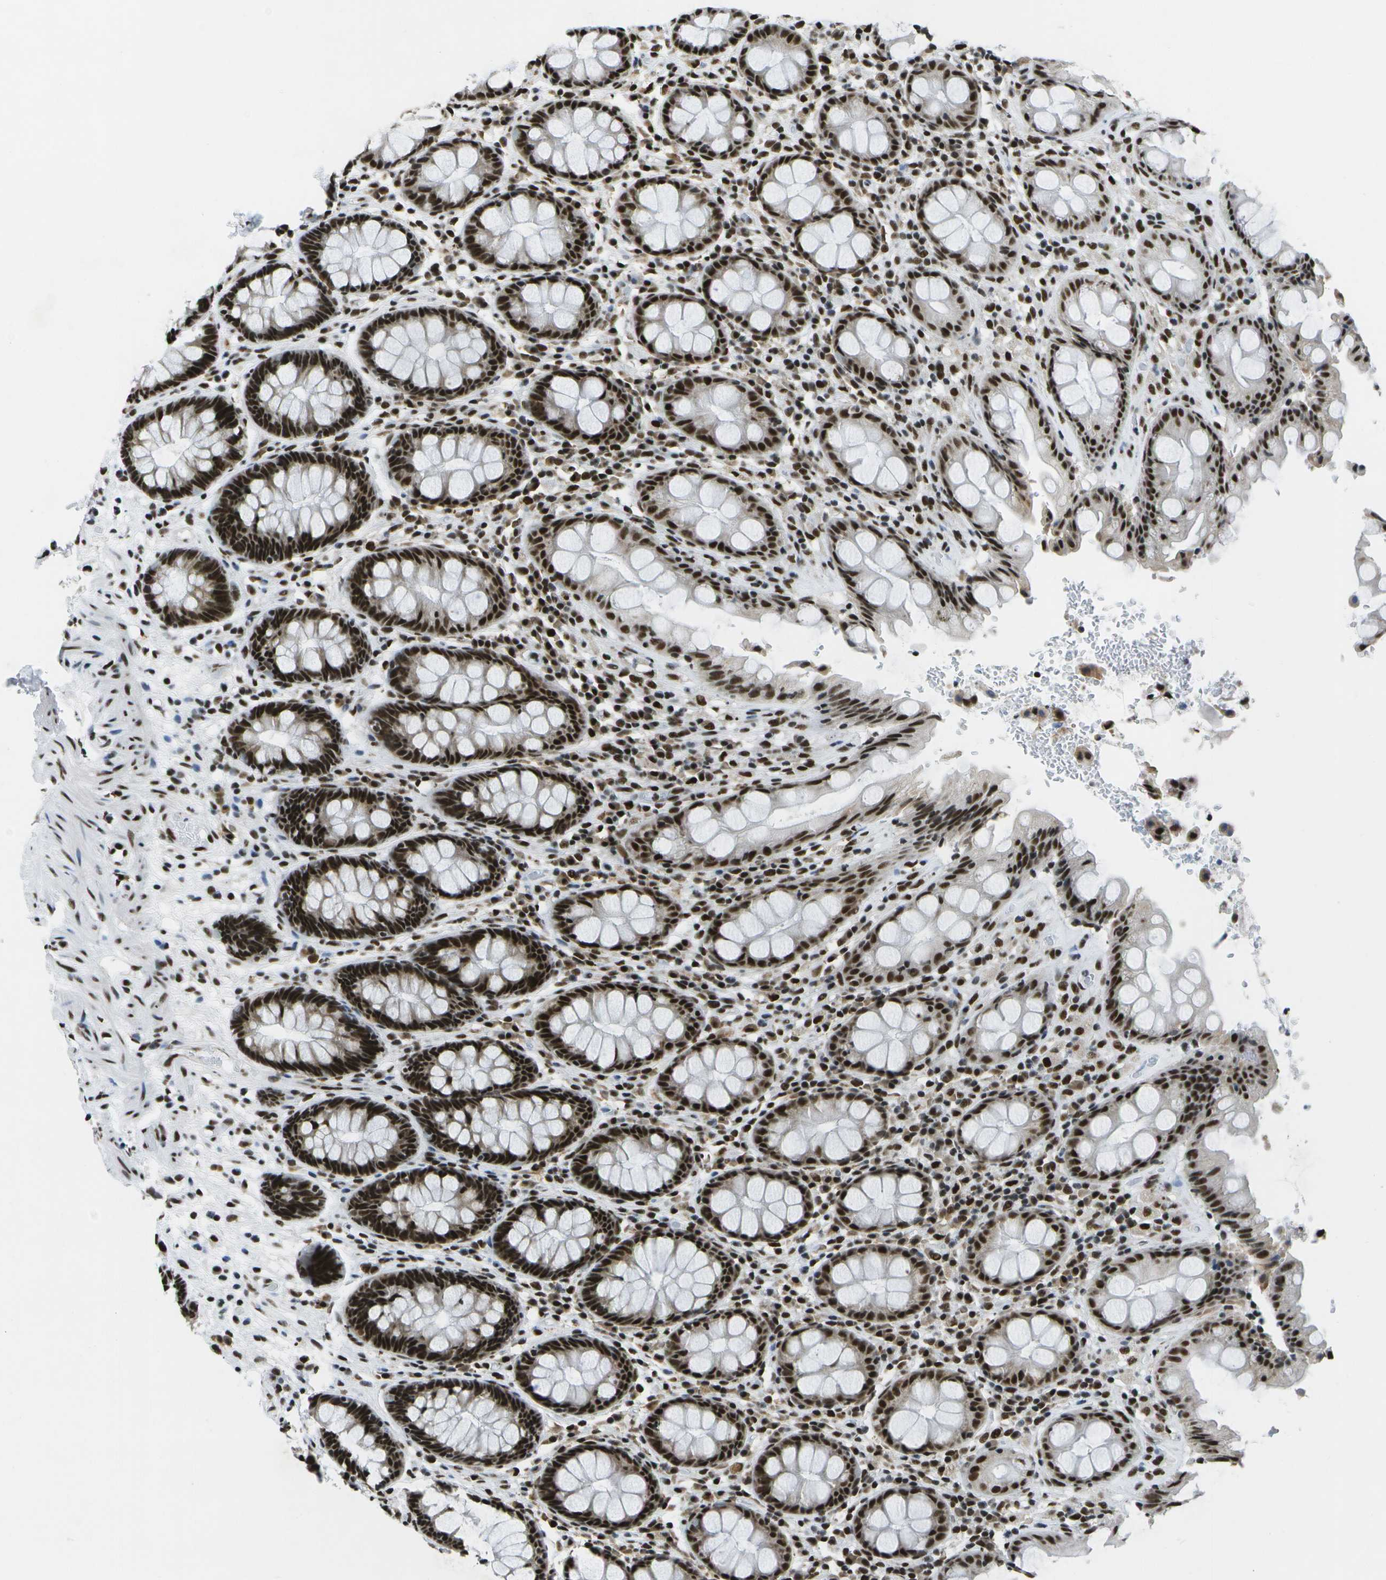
{"staining": {"intensity": "strong", "quantity": ">75%", "location": "nuclear"}, "tissue": "rectum", "cell_type": "Glandular cells", "image_type": "normal", "snomed": [{"axis": "morphology", "description": "Normal tissue, NOS"}, {"axis": "topography", "description": "Rectum"}], "caption": "IHC micrograph of benign human rectum stained for a protein (brown), which displays high levels of strong nuclear positivity in approximately >75% of glandular cells.", "gene": "NSRP1", "patient": {"sex": "male", "age": 64}}